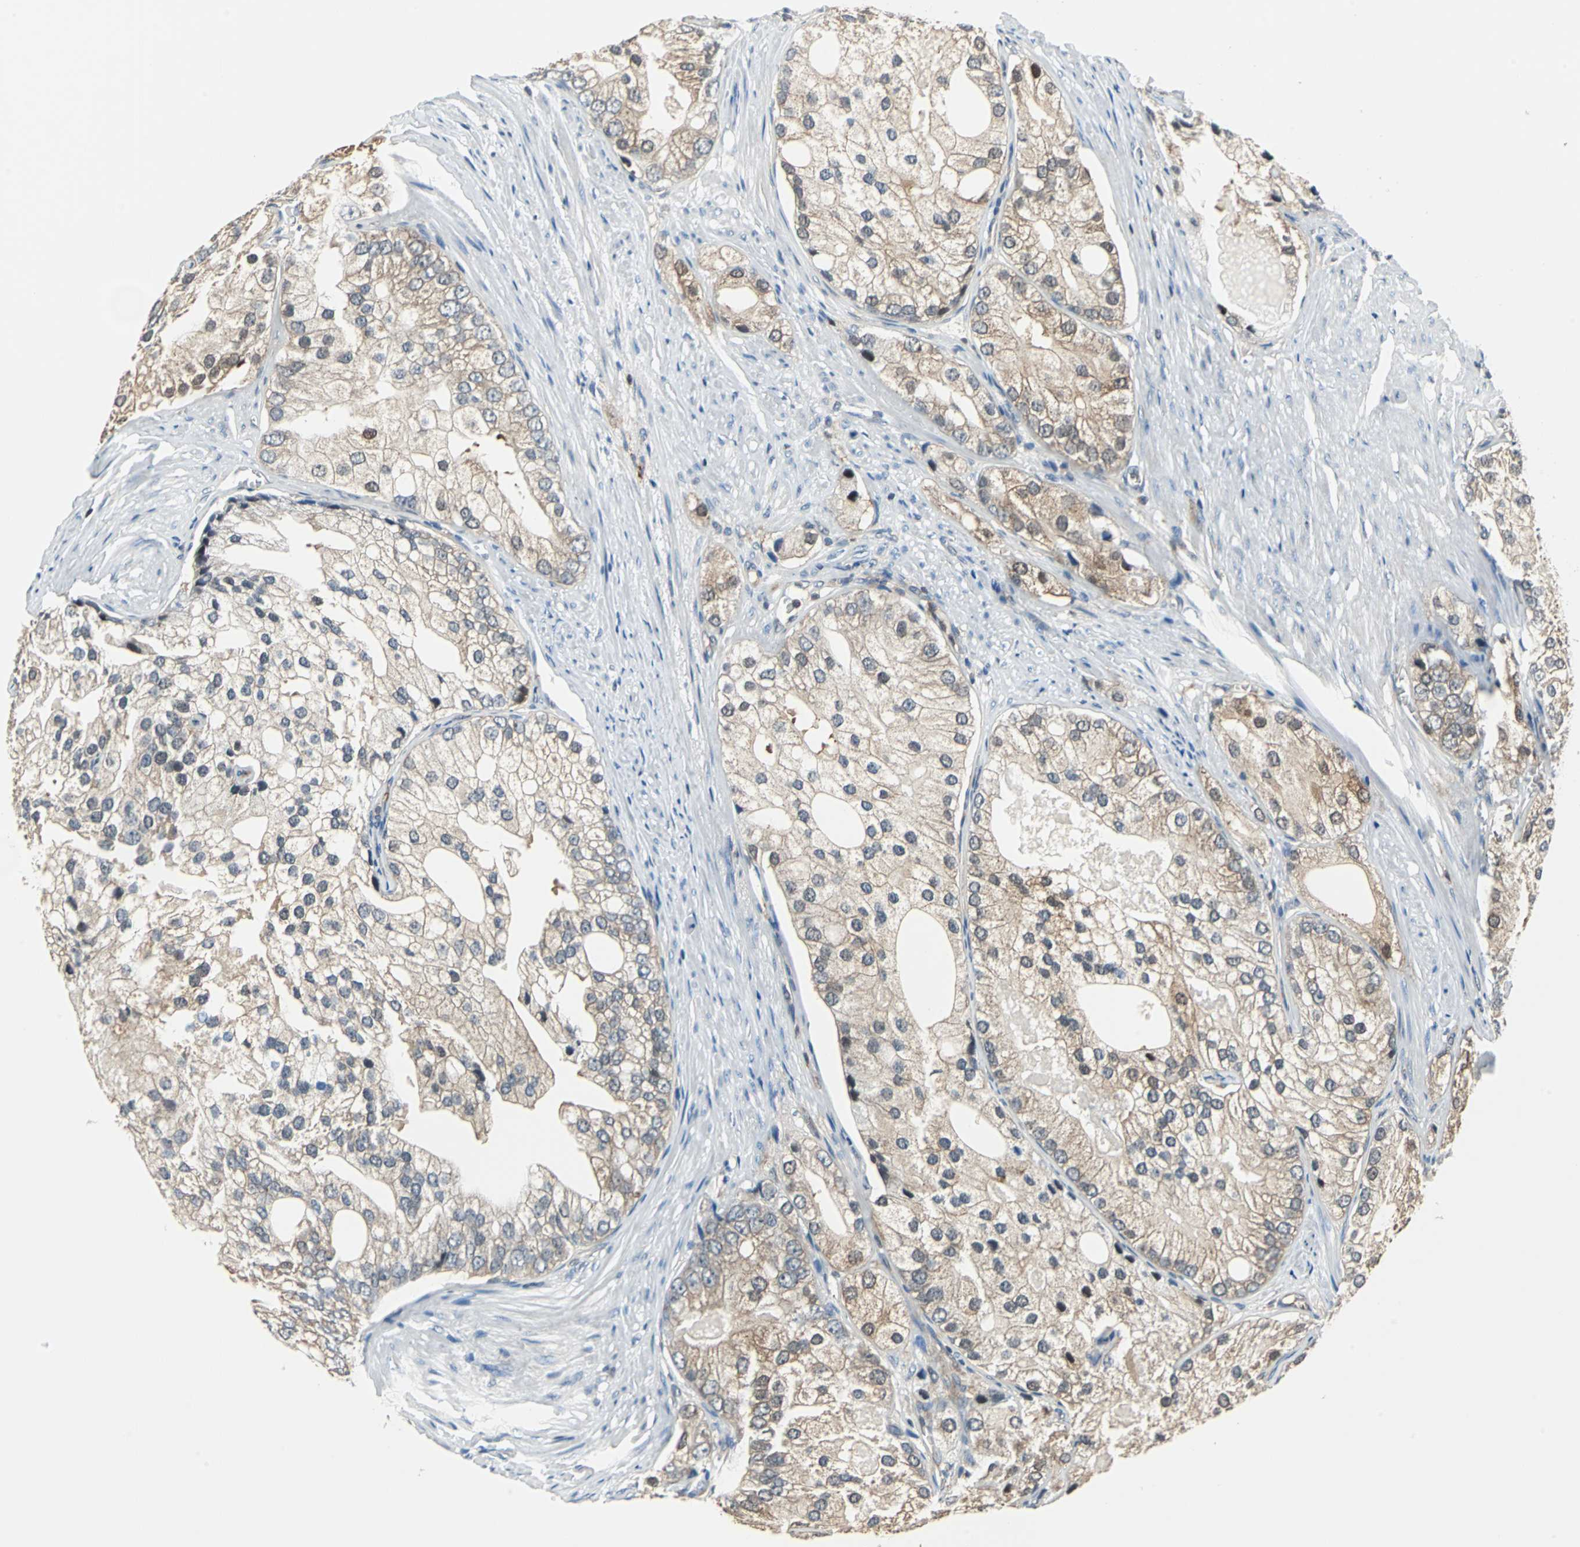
{"staining": {"intensity": "weak", "quantity": "25%-75%", "location": "cytoplasmic/membranous,nuclear"}, "tissue": "prostate cancer", "cell_type": "Tumor cells", "image_type": "cancer", "snomed": [{"axis": "morphology", "description": "Adenocarcinoma, Low grade"}, {"axis": "topography", "description": "Prostate"}], "caption": "Immunohistochemistry staining of prostate cancer, which reveals low levels of weak cytoplasmic/membranous and nuclear expression in approximately 25%-75% of tumor cells indicating weak cytoplasmic/membranous and nuclear protein expression. The staining was performed using DAB (brown) for protein detection and nuclei were counterstained in hematoxylin (blue).", "gene": "PSME1", "patient": {"sex": "male", "age": 69}}